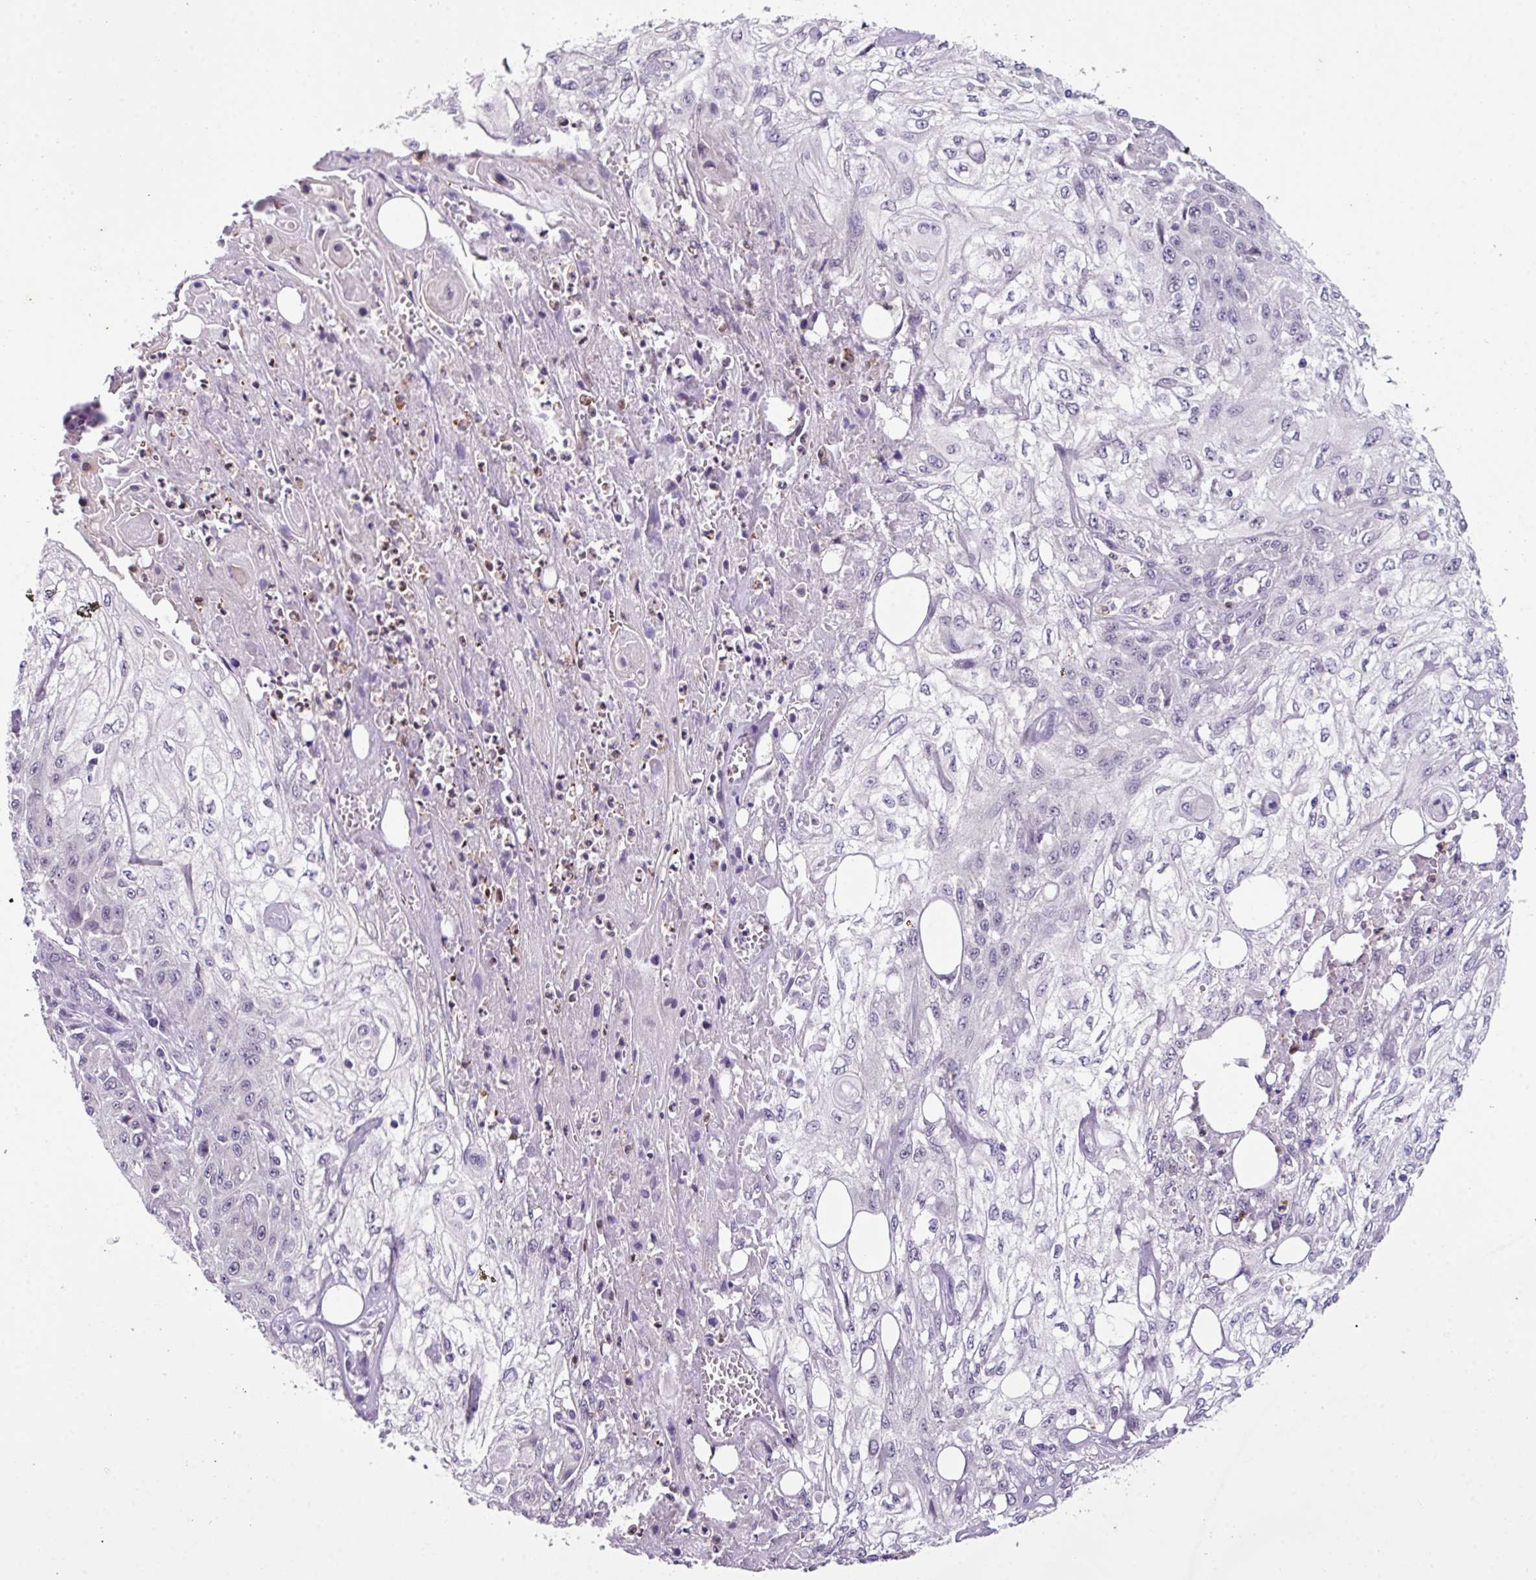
{"staining": {"intensity": "negative", "quantity": "none", "location": "none"}, "tissue": "skin cancer", "cell_type": "Tumor cells", "image_type": "cancer", "snomed": [{"axis": "morphology", "description": "Squamous cell carcinoma, NOS"}, {"axis": "morphology", "description": "Squamous cell carcinoma, metastatic, NOS"}, {"axis": "topography", "description": "Skin"}, {"axis": "topography", "description": "Lymph node"}], "caption": "This is an immunohistochemistry photomicrograph of human skin cancer. There is no positivity in tumor cells.", "gene": "ZFP3", "patient": {"sex": "male", "age": 75}}